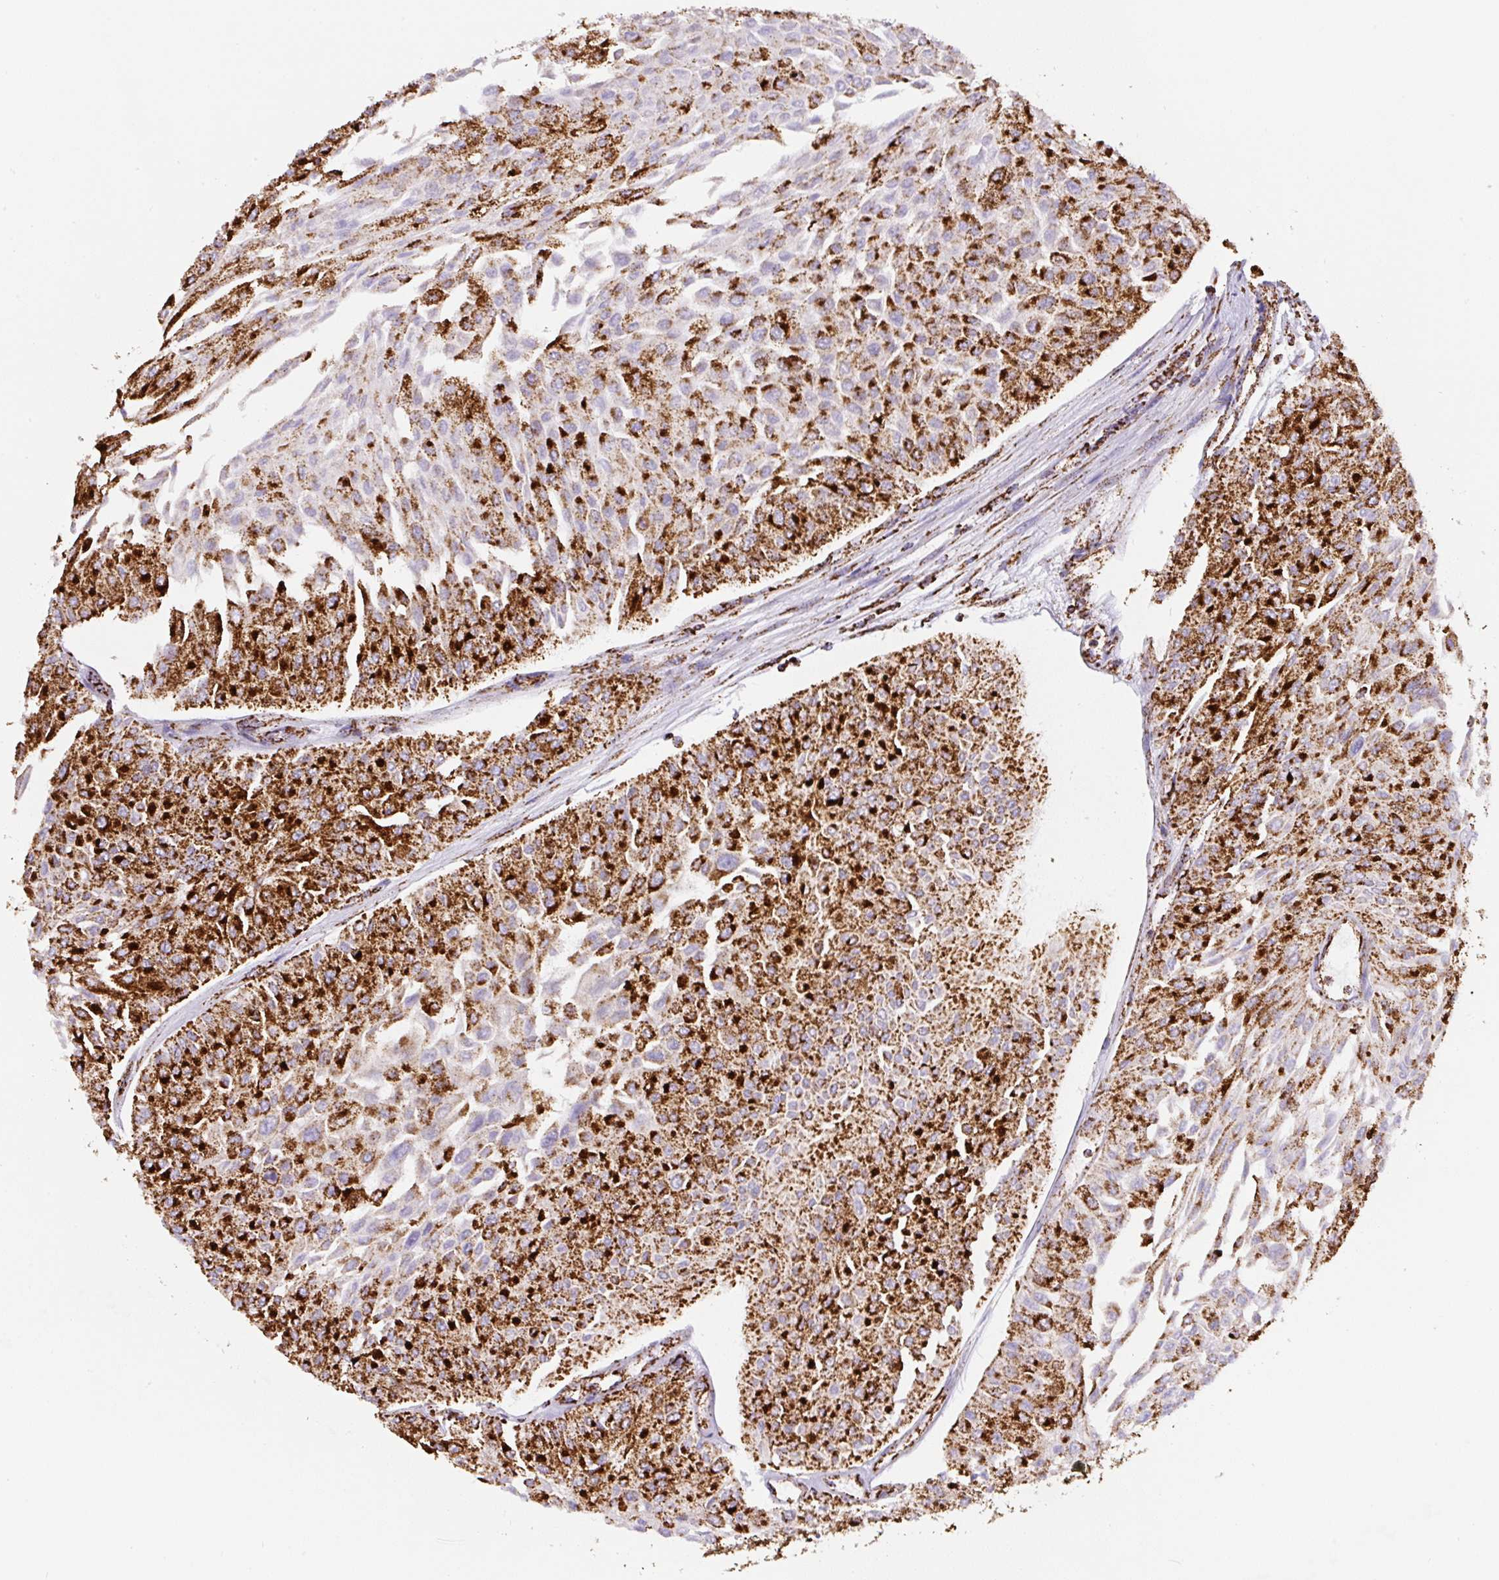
{"staining": {"intensity": "strong", "quantity": ">75%", "location": "cytoplasmic/membranous"}, "tissue": "urothelial cancer", "cell_type": "Tumor cells", "image_type": "cancer", "snomed": [{"axis": "morphology", "description": "Urothelial carcinoma, Low grade"}, {"axis": "topography", "description": "Urinary bladder"}], "caption": "An IHC histopathology image of tumor tissue is shown. Protein staining in brown labels strong cytoplasmic/membranous positivity in low-grade urothelial carcinoma within tumor cells.", "gene": "ATP5F1A", "patient": {"sex": "male", "age": 67}}